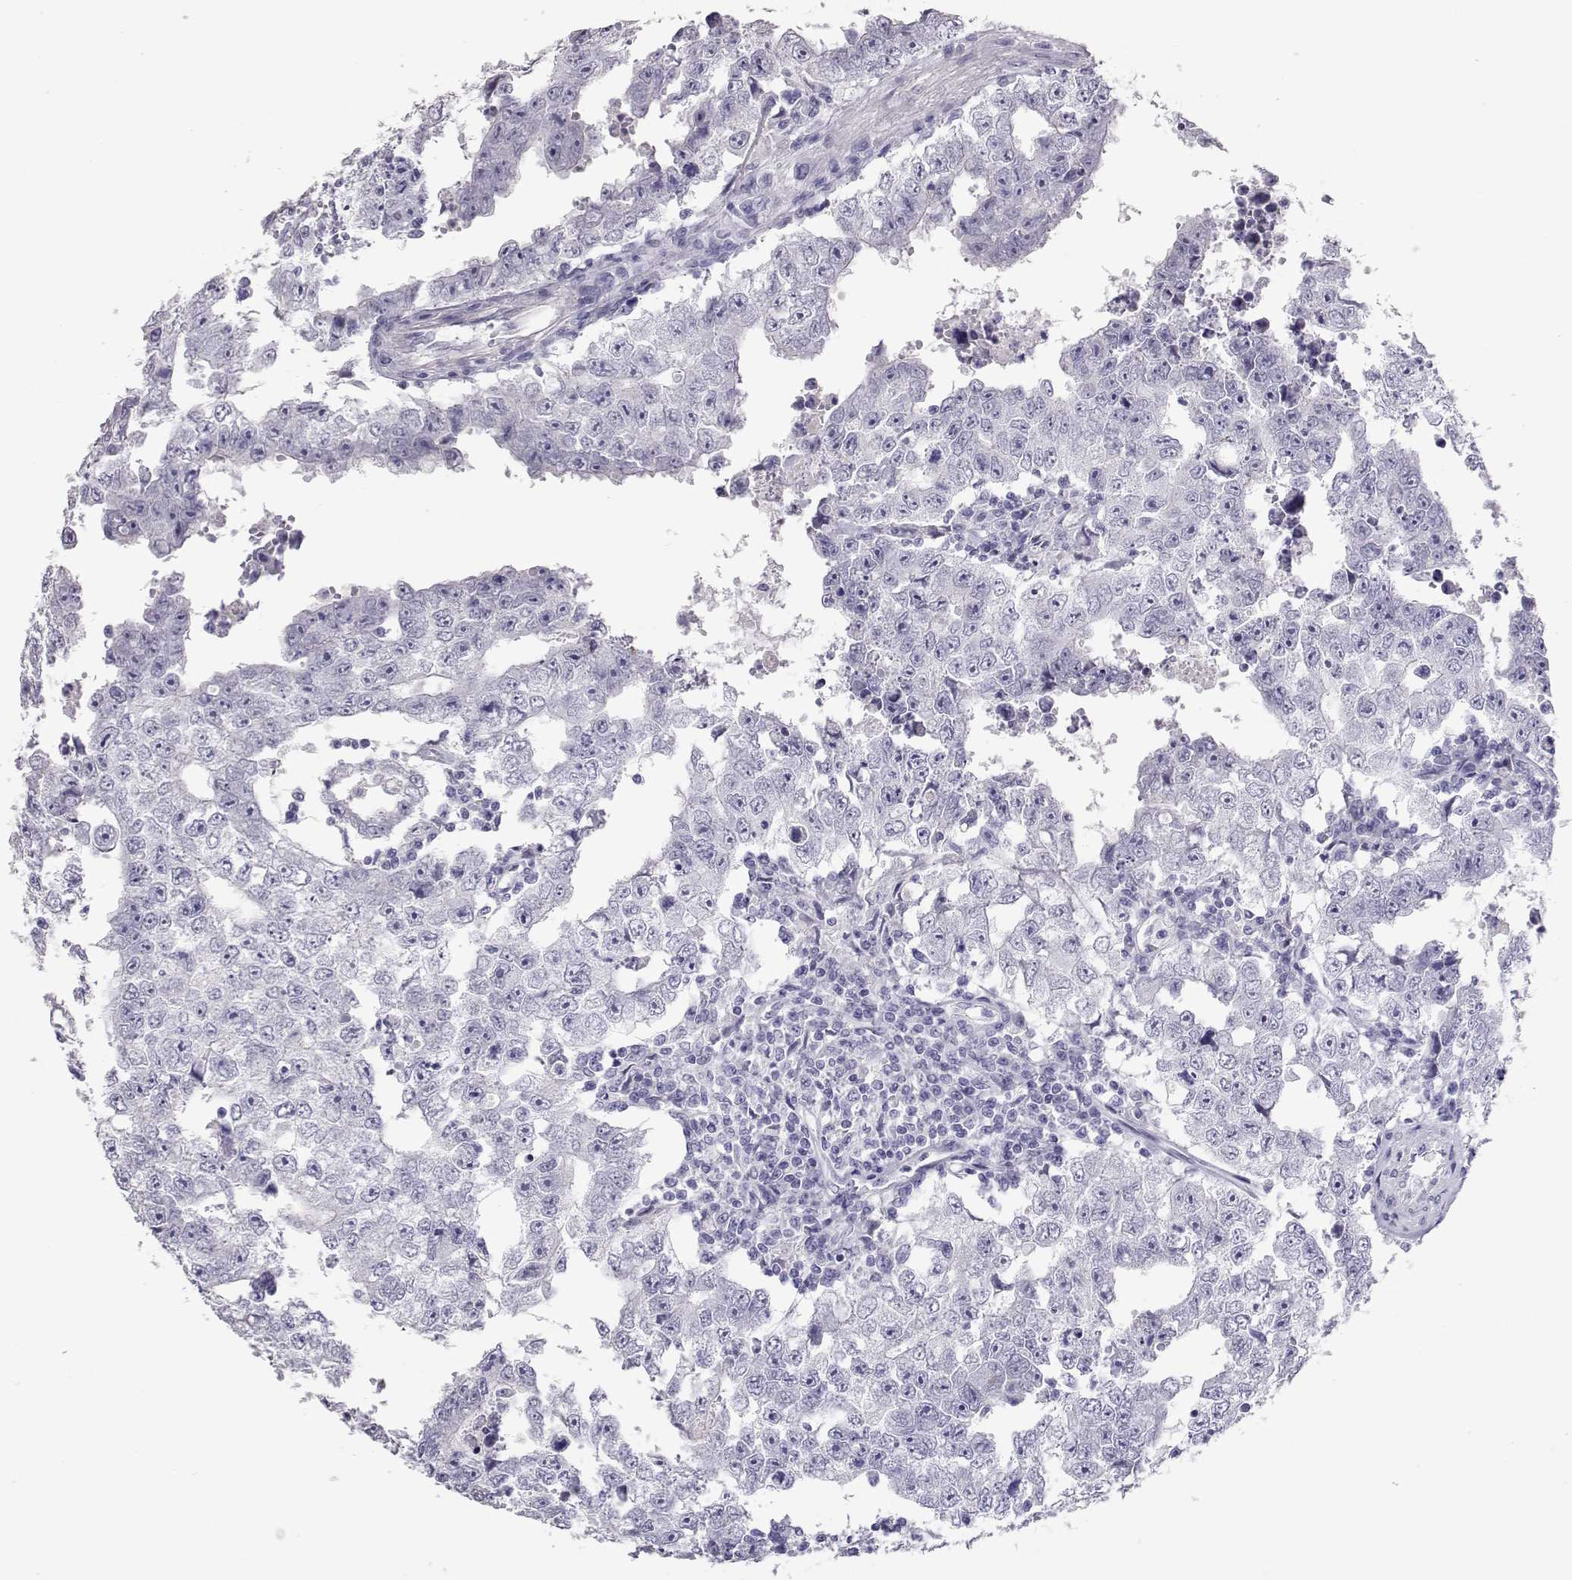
{"staining": {"intensity": "negative", "quantity": "none", "location": "none"}, "tissue": "testis cancer", "cell_type": "Tumor cells", "image_type": "cancer", "snomed": [{"axis": "morphology", "description": "Carcinoma, Embryonal, NOS"}, {"axis": "topography", "description": "Testis"}], "caption": "High power microscopy micrograph of an IHC histopathology image of embryonal carcinoma (testis), revealing no significant staining in tumor cells.", "gene": "PMCH", "patient": {"sex": "male", "age": 36}}